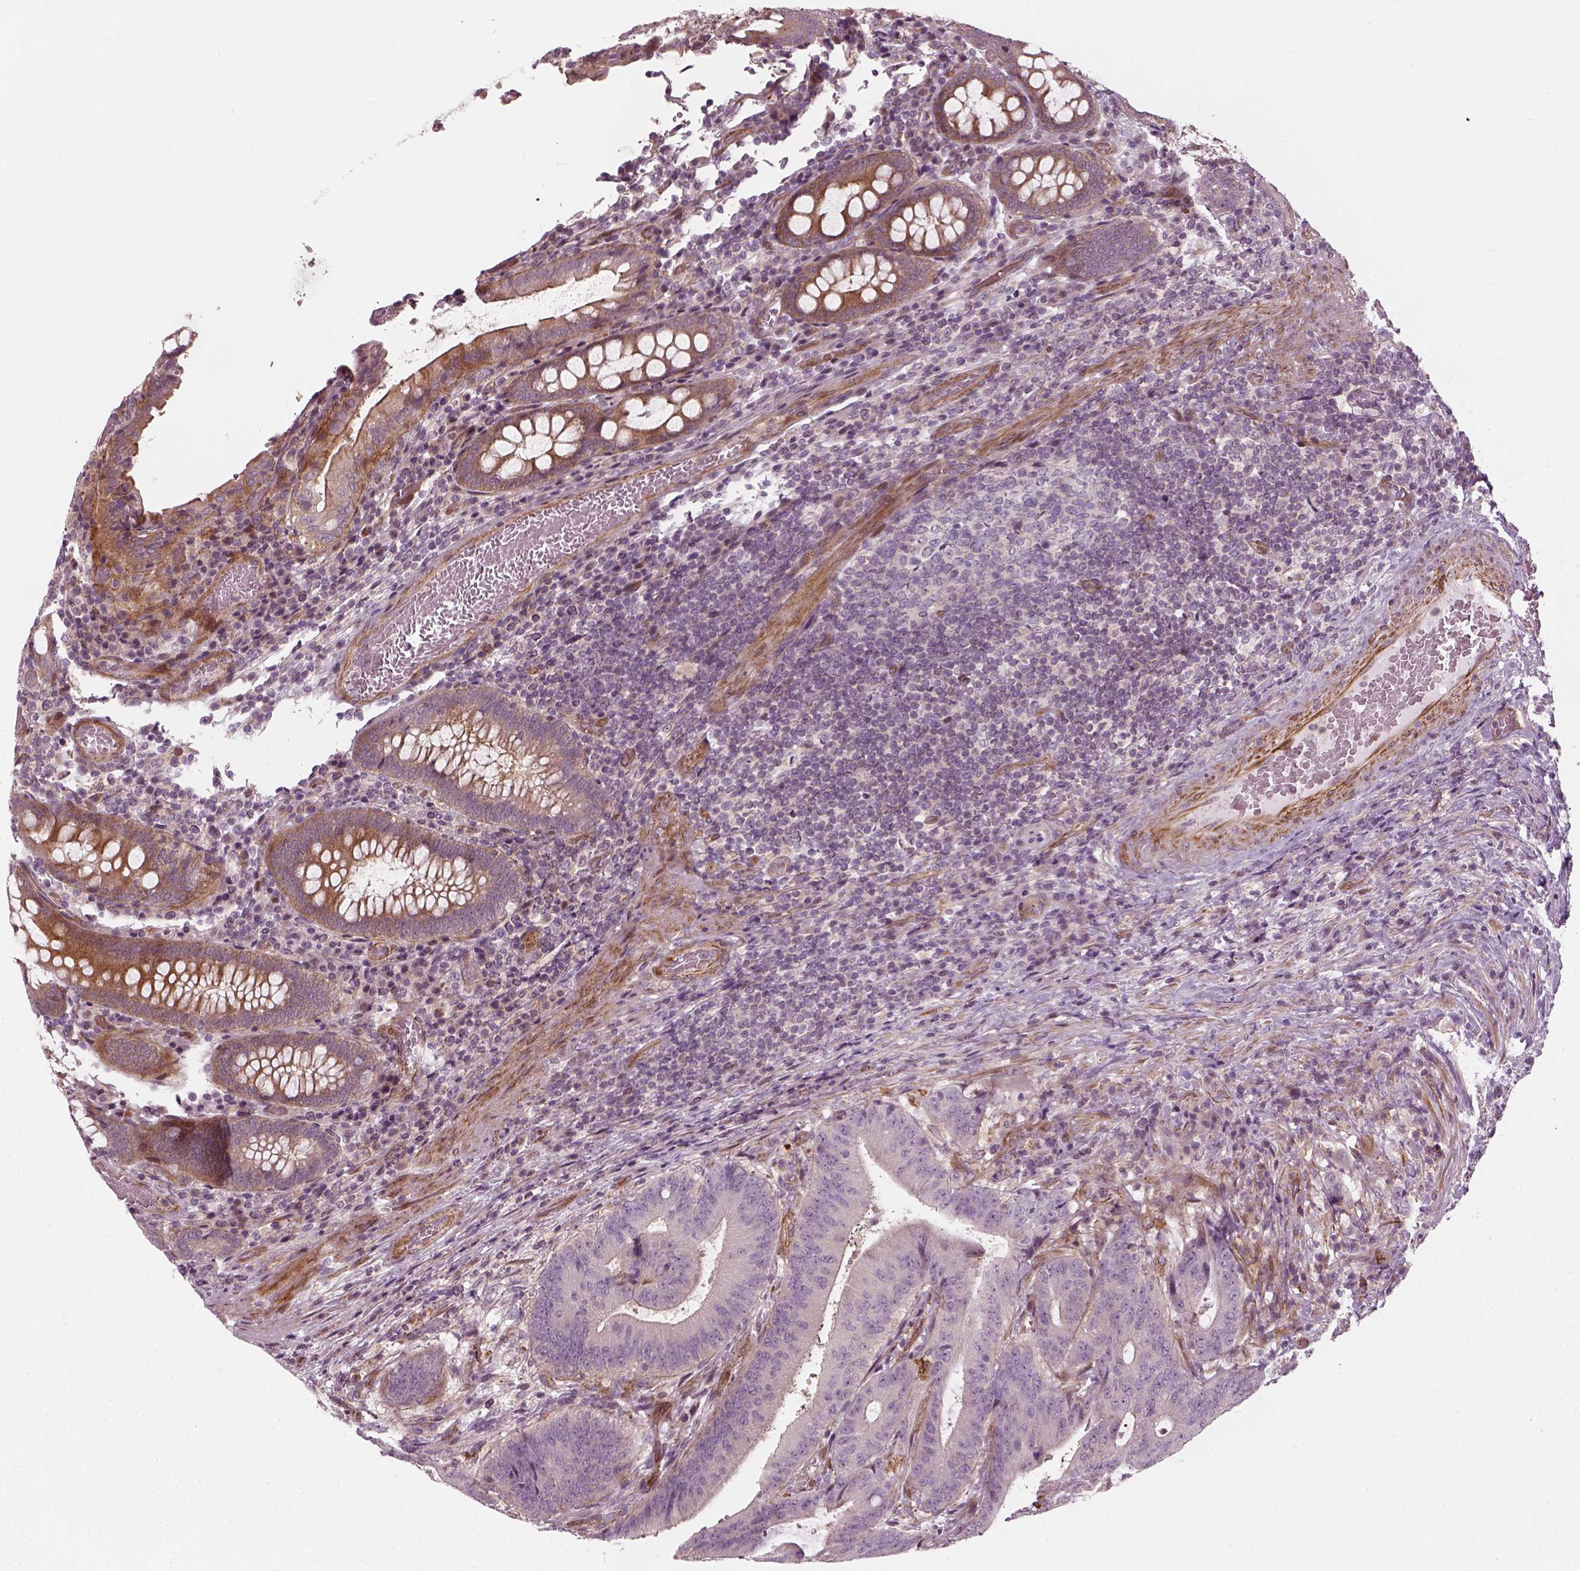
{"staining": {"intensity": "negative", "quantity": "none", "location": "none"}, "tissue": "colorectal cancer", "cell_type": "Tumor cells", "image_type": "cancer", "snomed": [{"axis": "morphology", "description": "Adenocarcinoma, NOS"}, {"axis": "topography", "description": "Colon"}], "caption": "There is no significant expression in tumor cells of adenocarcinoma (colorectal).", "gene": "DNASE1L1", "patient": {"sex": "female", "age": 43}}